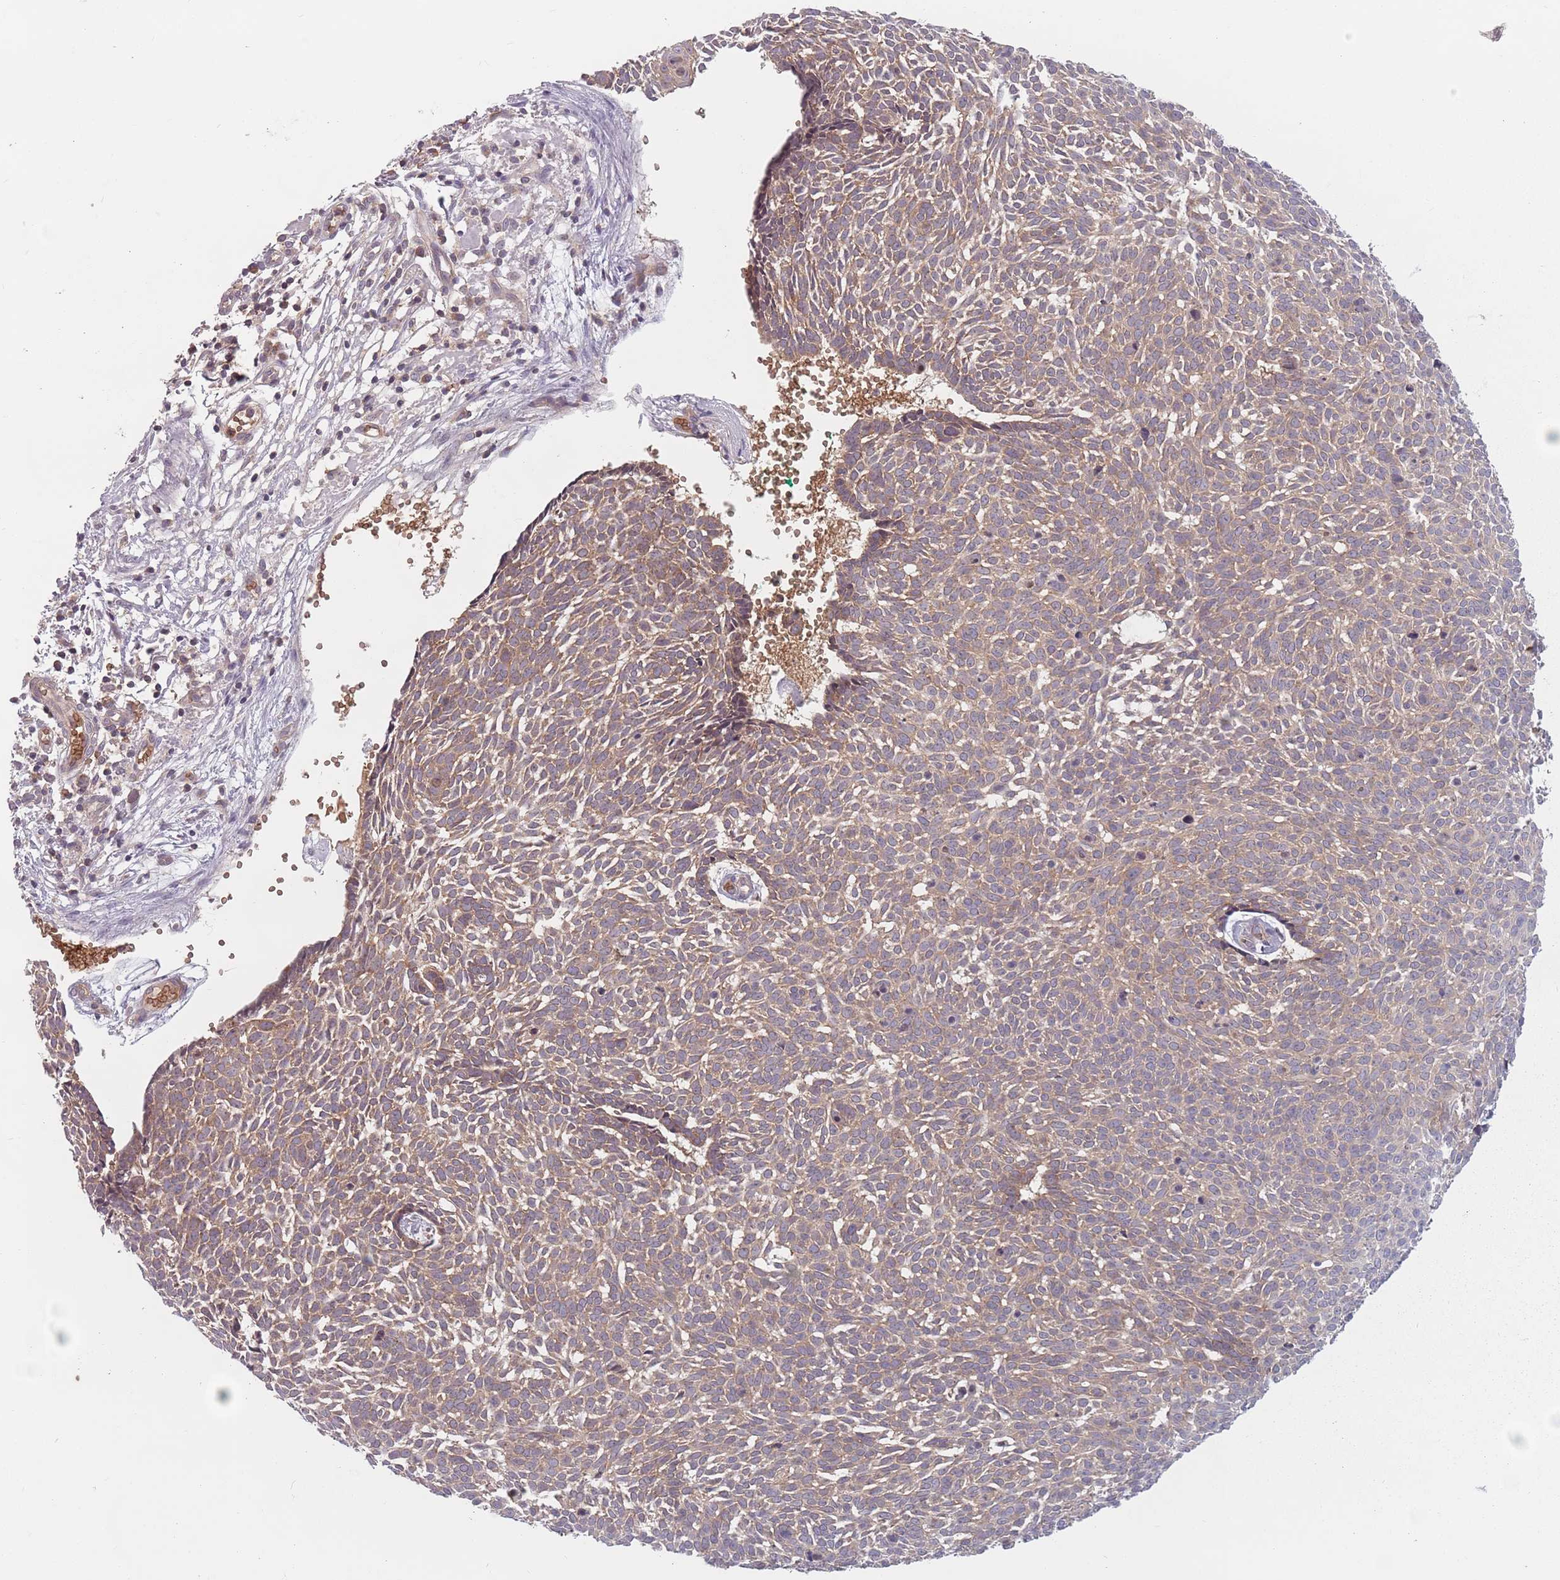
{"staining": {"intensity": "moderate", "quantity": ">75%", "location": "cytoplasmic/membranous"}, "tissue": "skin cancer", "cell_type": "Tumor cells", "image_type": "cancer", "snomed": [{"axis": "morphology", "description": "Basal cell carcinoma"}, {"axis": "topography", "description": "Skin"}], "caption": "An image of human basal cell carcinoma (skin) stained for a protein demonstrates moderate cytoplasmic/membranous brown staining in tumor cells.", "gene": "ASB13", "patient": {"sex": "male", "age": 61}}